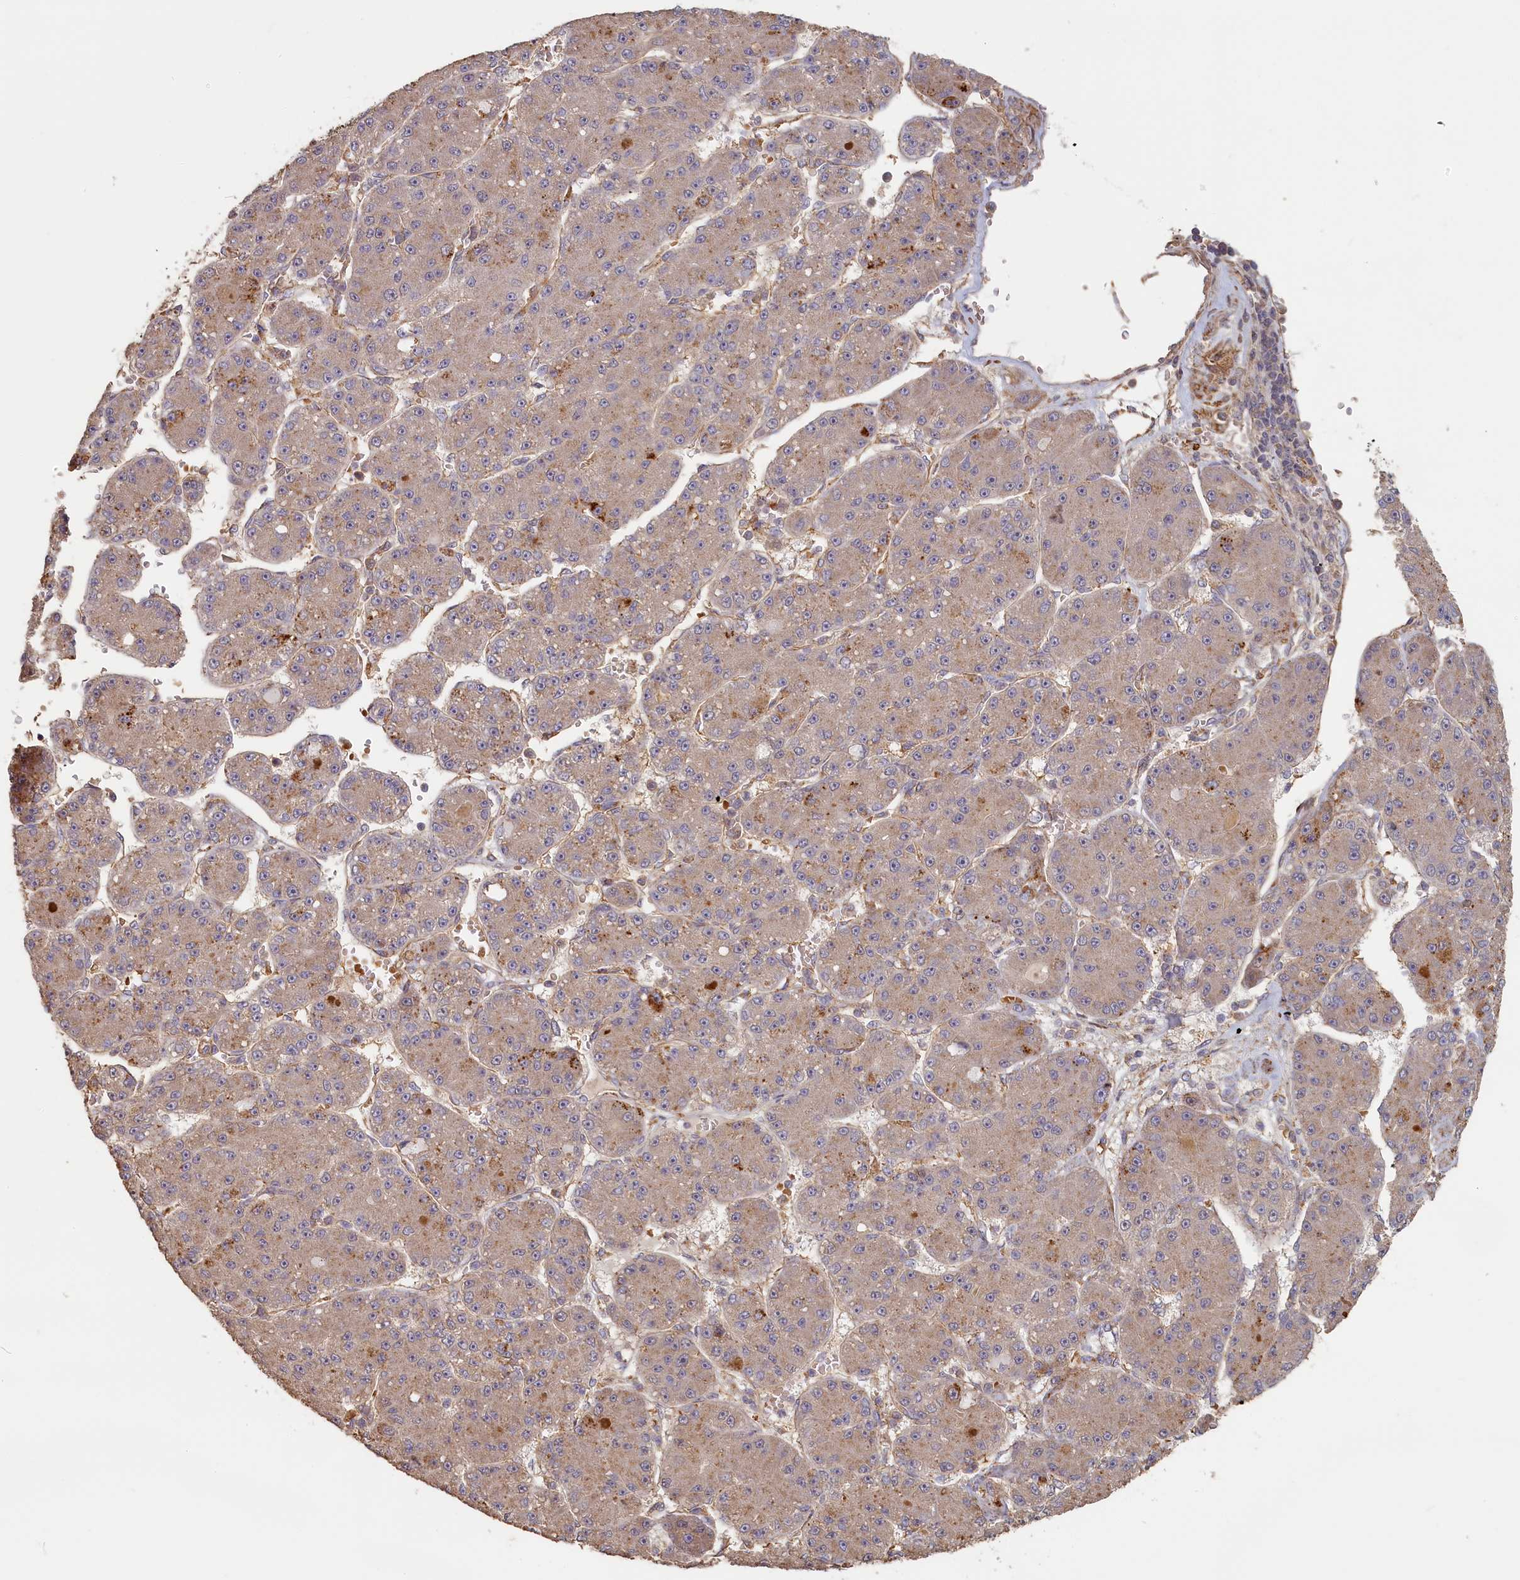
{"staining": {"intensity": "weak", "quantity": "<25%", "location": "cytoplasmic/membranous"}, "tissue": "liver cancer", "cell_type": "Tumor cells", "image_type": "cancer", "snomed": [{"axis": "morphology", "description": "Carcinoma, Hepatocellular, NOS"}, {"axis": "topography", "description": "Liver"}], "caption": "The image shows no staining of tumor cells in hepatocellular carcinoma (liver).", "gene": "STX16", "patient": {"sex": "male", "age": 67}}